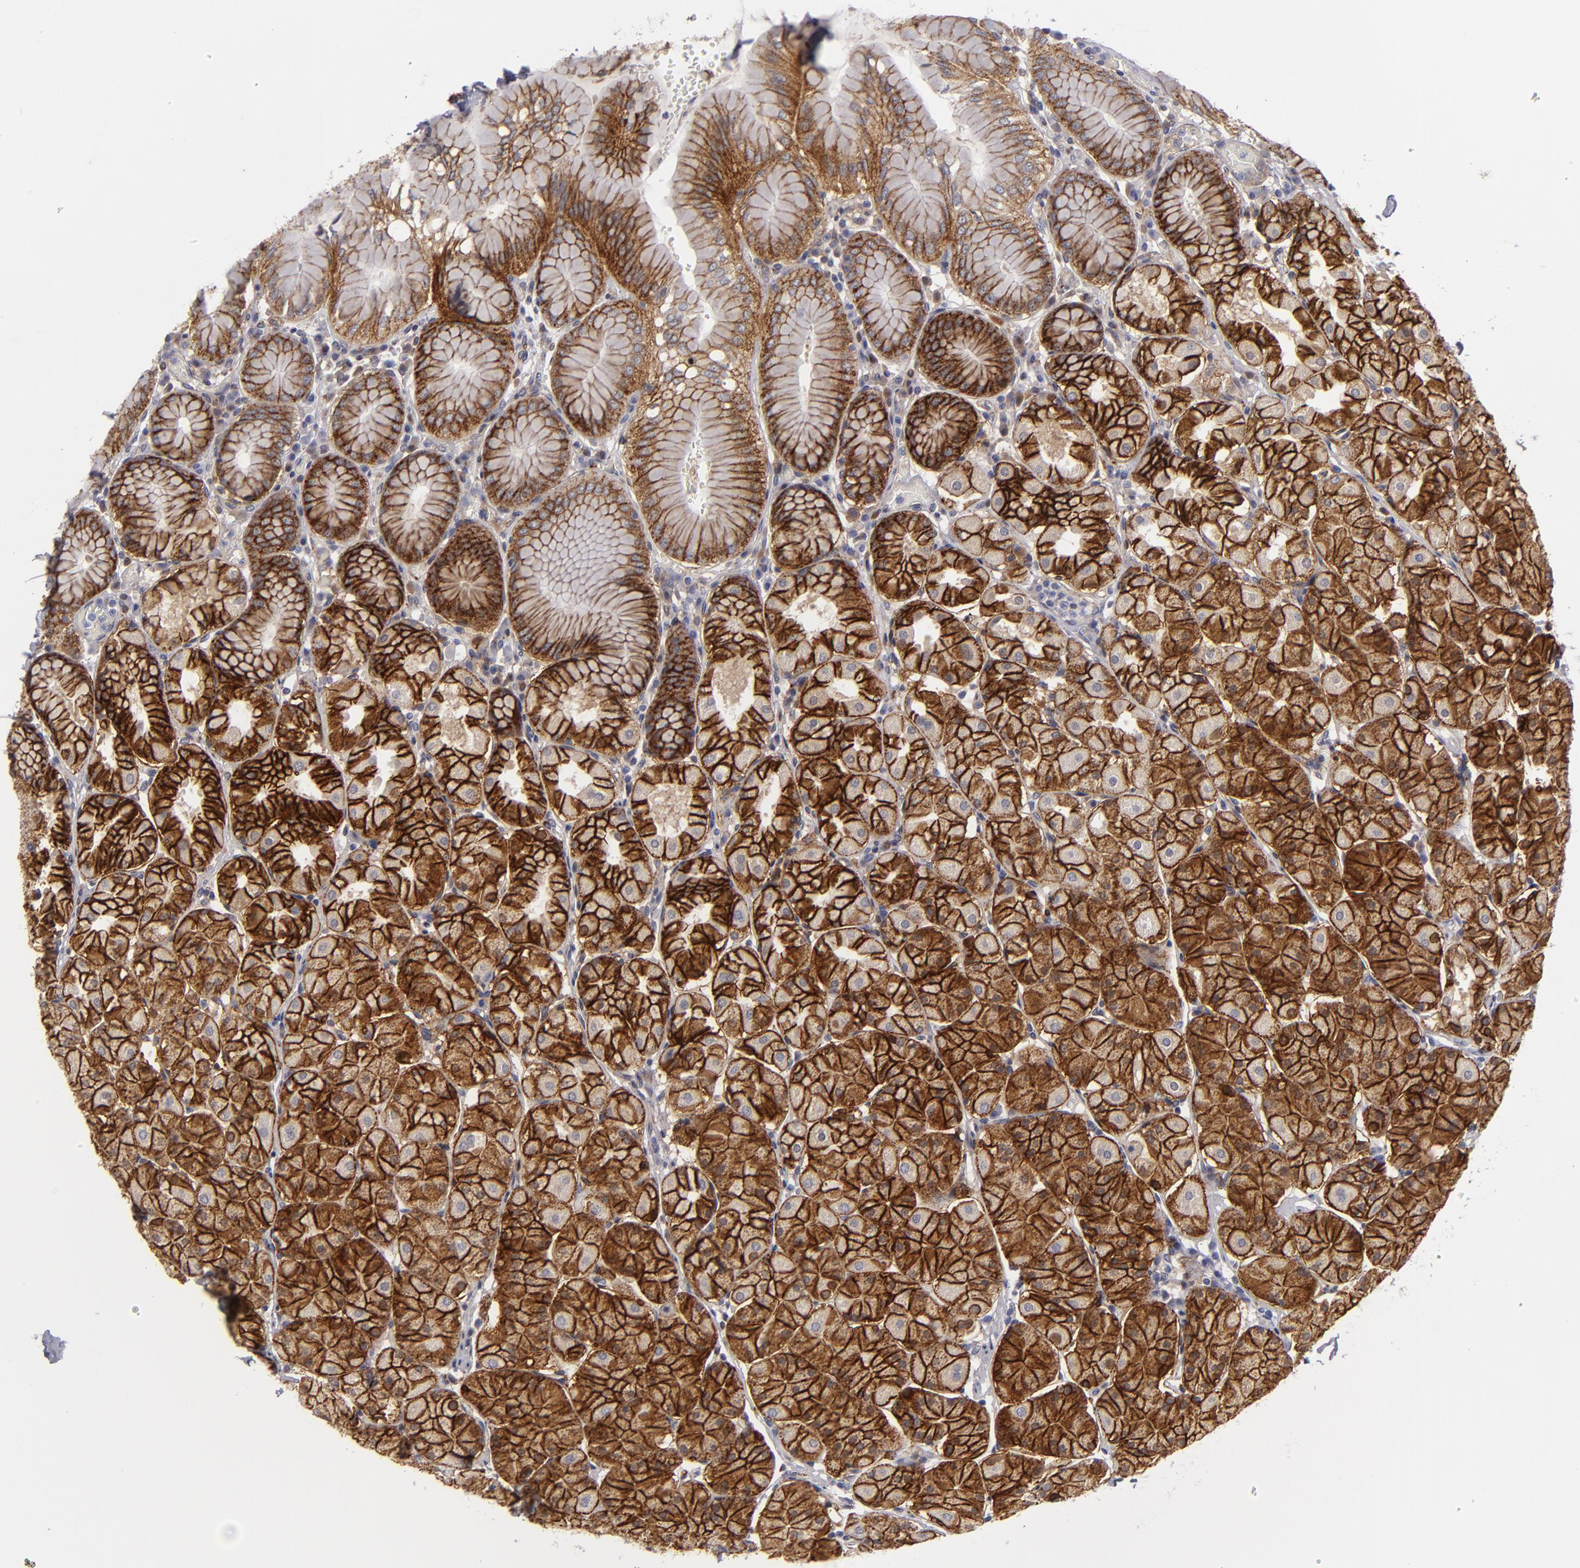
{"staining": {"intensity": "strong", "quantity": ">75%", "location": "cytoplasmic/membranous"}, "tissue": "stomach", "cell_type": "Glandular cells", "image_type": "normal", "snomed": [{"axis": "morphology", "description": "Normal tissue, NOS"}, {"axis": "topography", "description": "Stomach, upper"}, {"axis": "topography", "description": "Stomach"}], "caption": "Immunohistochemistry (IHC) (DAB) staining of normal stomach shows strong cytoplasmic/membranous protein positivity in about >75% of glandular cells.", "gene": "ALCAM", "patient": {"sex": "male", "age": 76}}